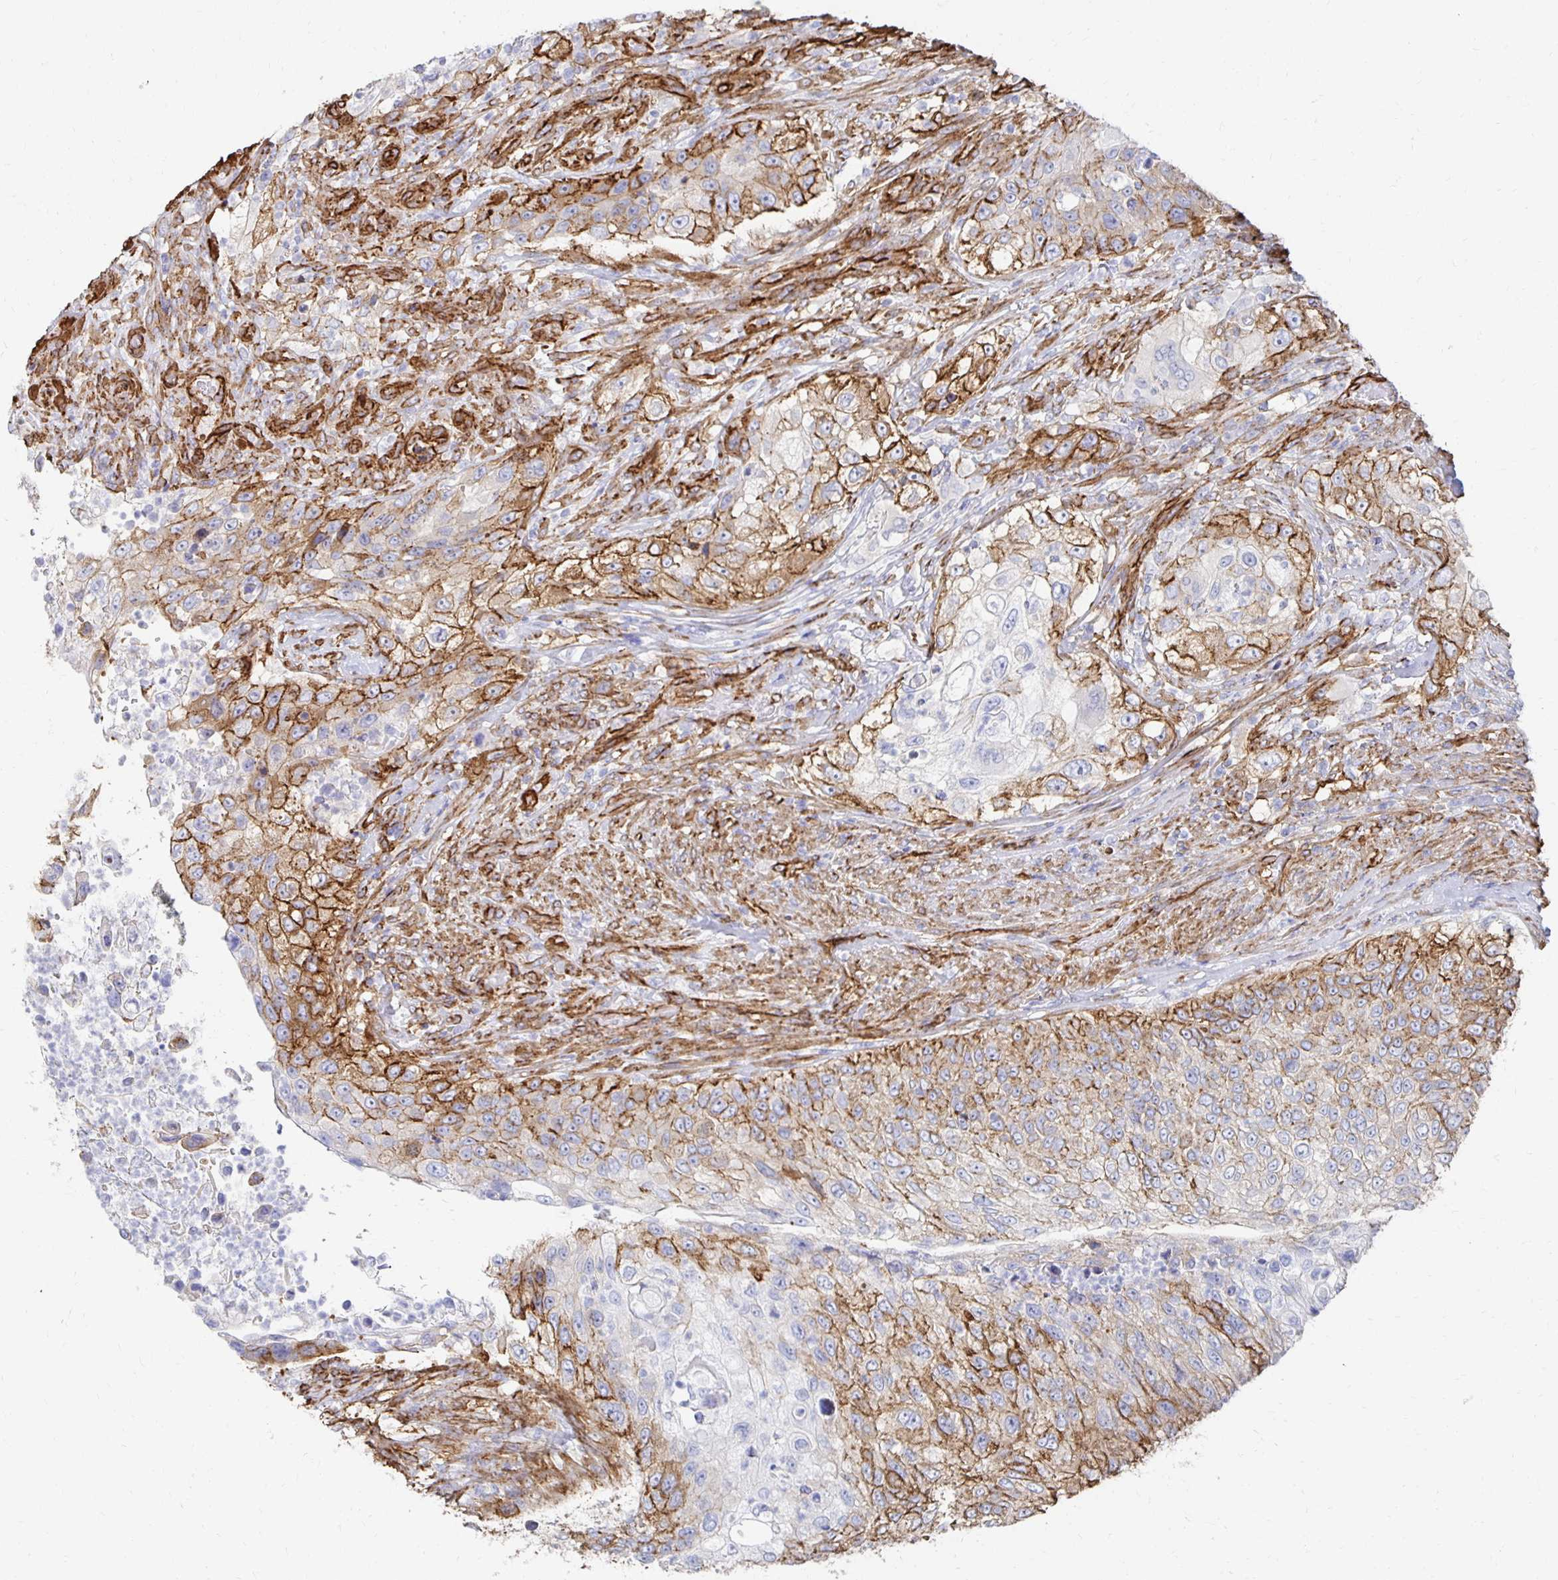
{"staining": {"intensity": "moderate", "quantity": "25%-75%", "location": "cytoplasmic/membranous"}, "tissue": "urothelial cancer", "cell_type": "Tumor cells", "image_type": "cancer", "snomed": [{"axis": "morphology", "description": "Urothelial carcinoma, High grade"}, {"axis": "topography", "description": "Urinary bladder"}], "caption": "A photomicrograph showing moderate cytoplasmic/membranous expression in approximately 25%-75% of tumor cells in urothelial cancer, as visualized by brown immunohistochemical staining.", "gene": "VIPR2", "patient": {"sex": "female", "age": 60}}